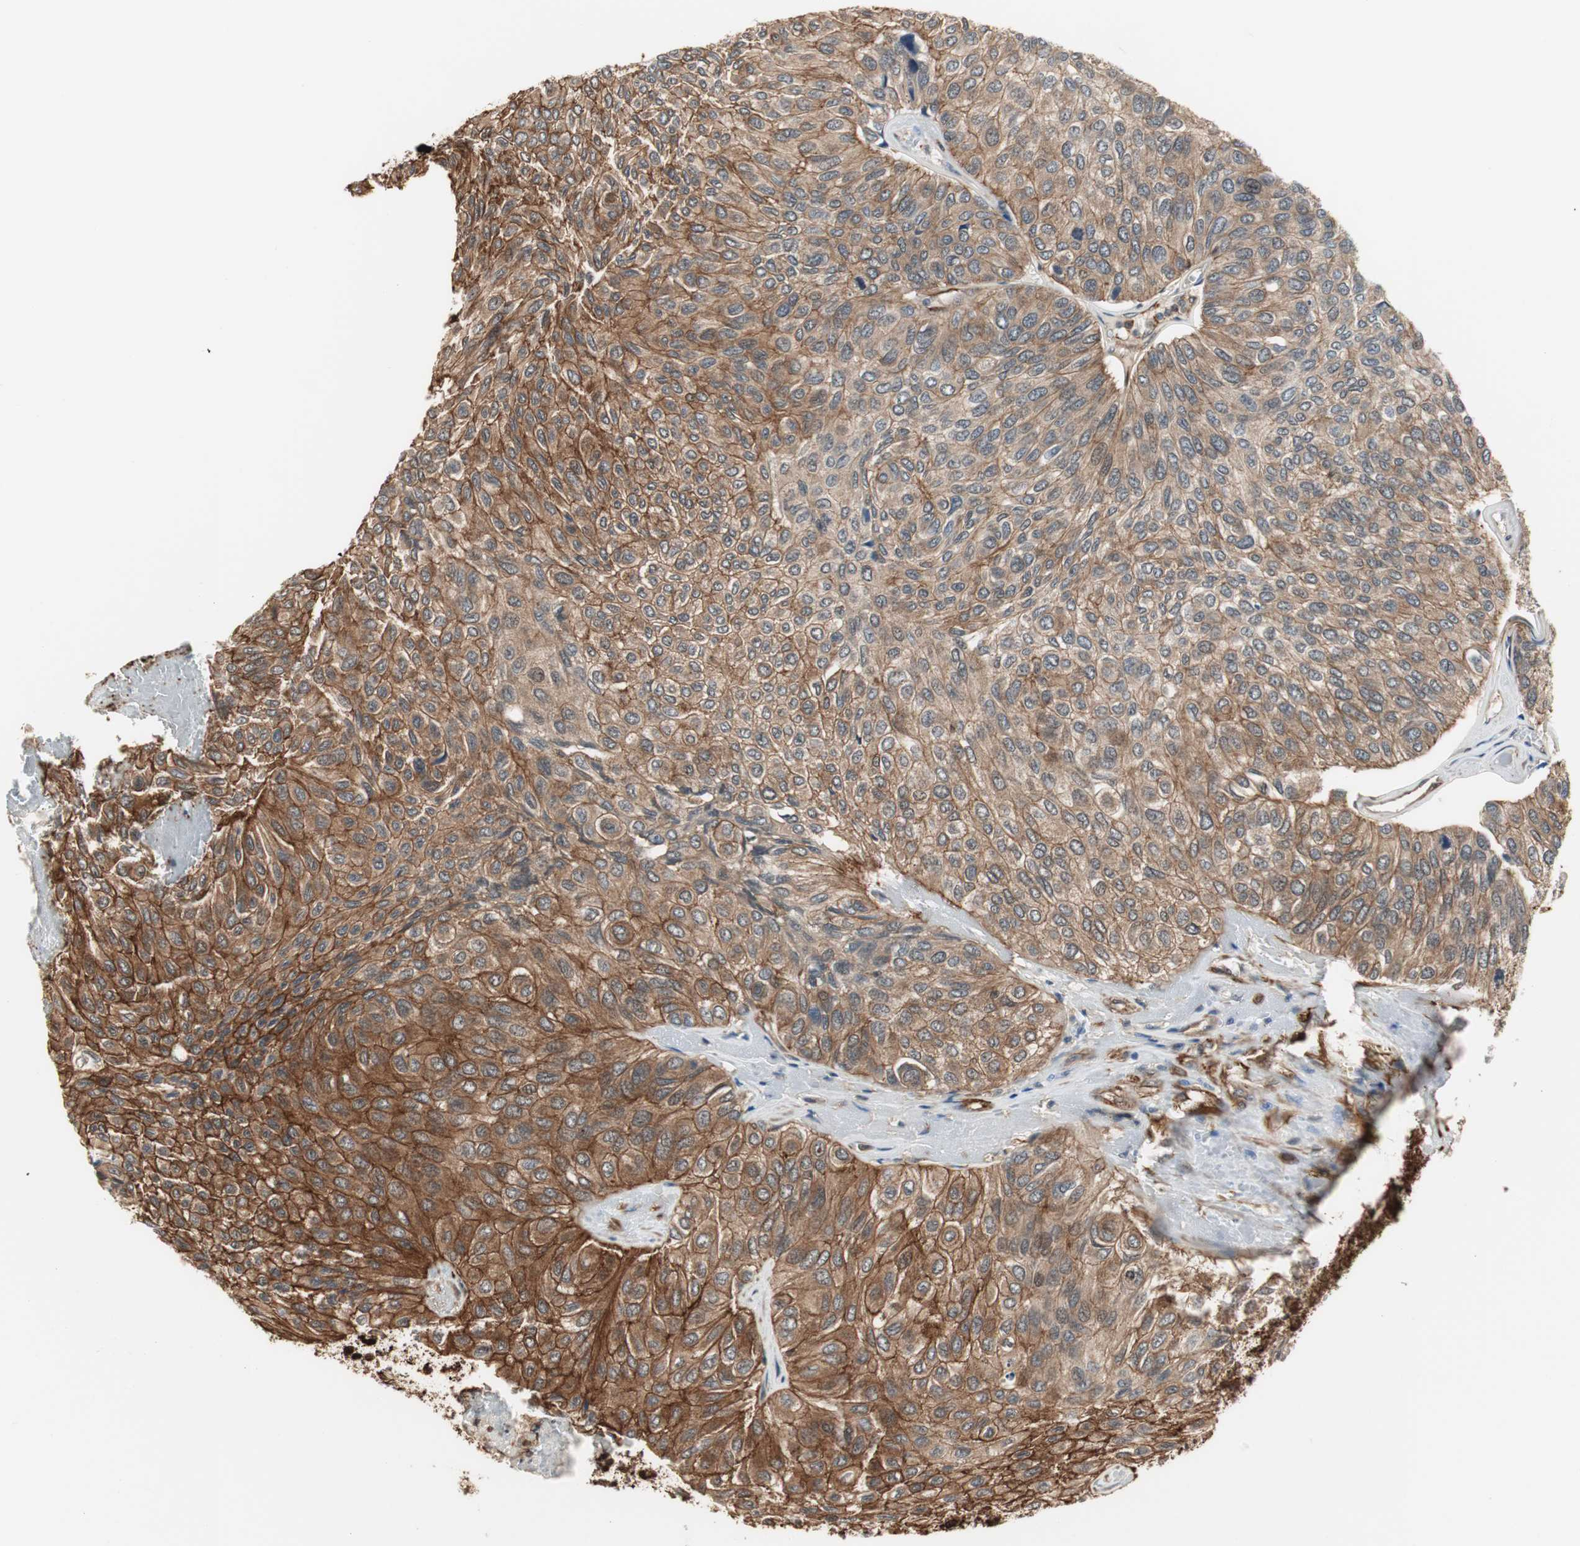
{"staining": {"intensity": "strong", "quantity": ">75%", "location": "cytoplasmic/membranous"}, "tissue": "urothelial cancer", "cell_type": "Tumor cells", "image_type": "cancer", "snomed": [{"axis": "morphology", "description": "Urothelial carcinoma, High grade"}, {"axis": "topography", "description": "Urinary bladder"}], "caption": "IHC photomicrograph of human urothelial carcinoma (high-grade) stained for a protein (brown), which reveals high levels of strong cytoplasmic/membranous positivity in approximately >75% of tumor cells.", "gene": "PTPN11", "patient": {"sex": "male", "age": 66}}